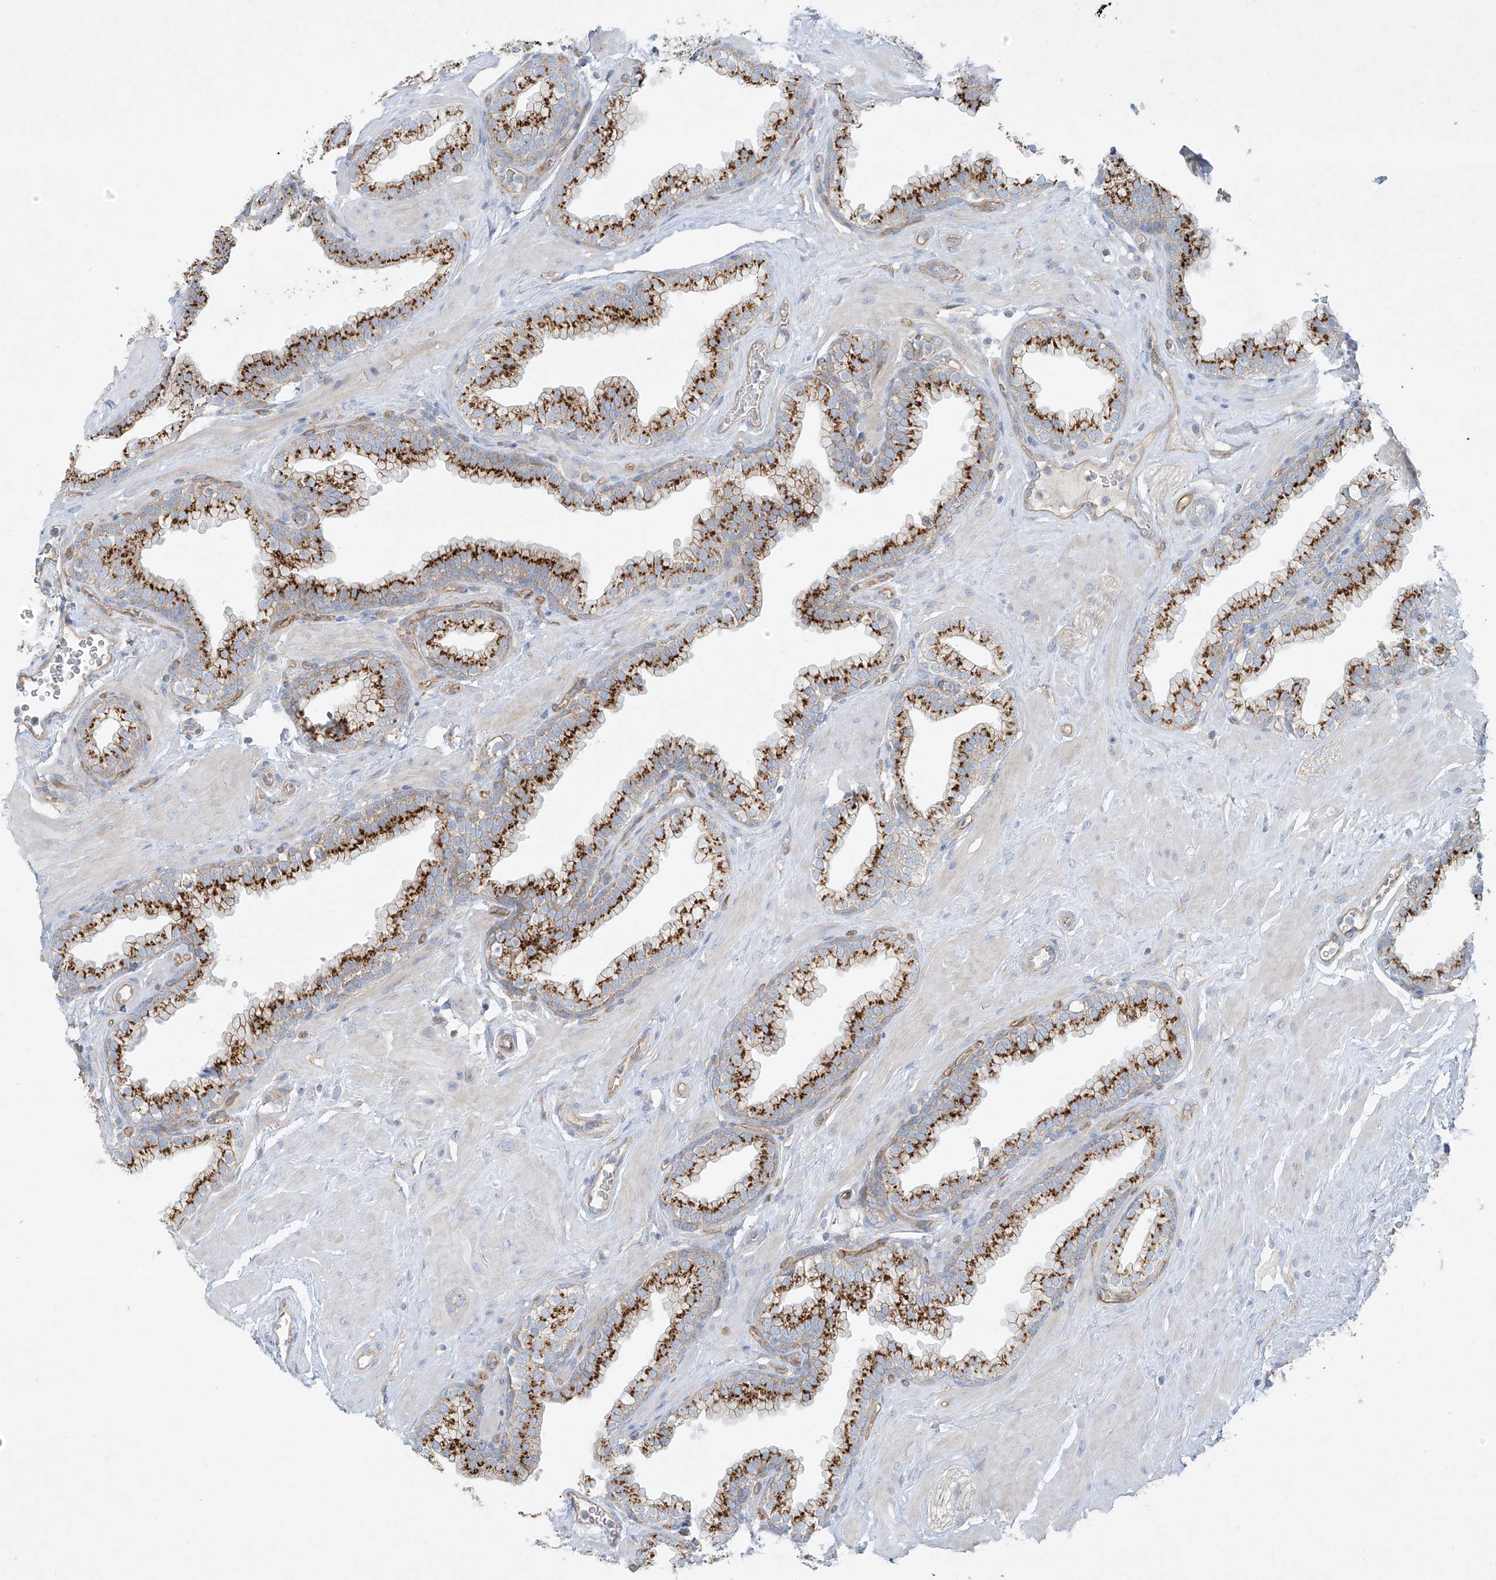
{"staining": {"intensity": "strong", "quantity": ">75%", "location": "cytoplasmic/membranous"}, "tissue": "prostate", "cell_type": "Glandular cells", "image_type": "normal", "snomed": [{"axis": "morphology", "description": "Normal tissue, NOS"}, {"axis": "morphology", "description": "Urothelial carcinoma, Low grade"}, {"axis": "topography", "description": "Urinary bladder"}, {"axis": "topography", "description": "Prostate"}], "caption": "The image exhibits staining of normal prostate, revealing strong cytoplasmic/membranous protein staining (brown color) within glandular cells. (IHC, brightfield microscopy, high magnification).", "gene": "VAMP5", "patient": {"sex": "male", "age": 60}}